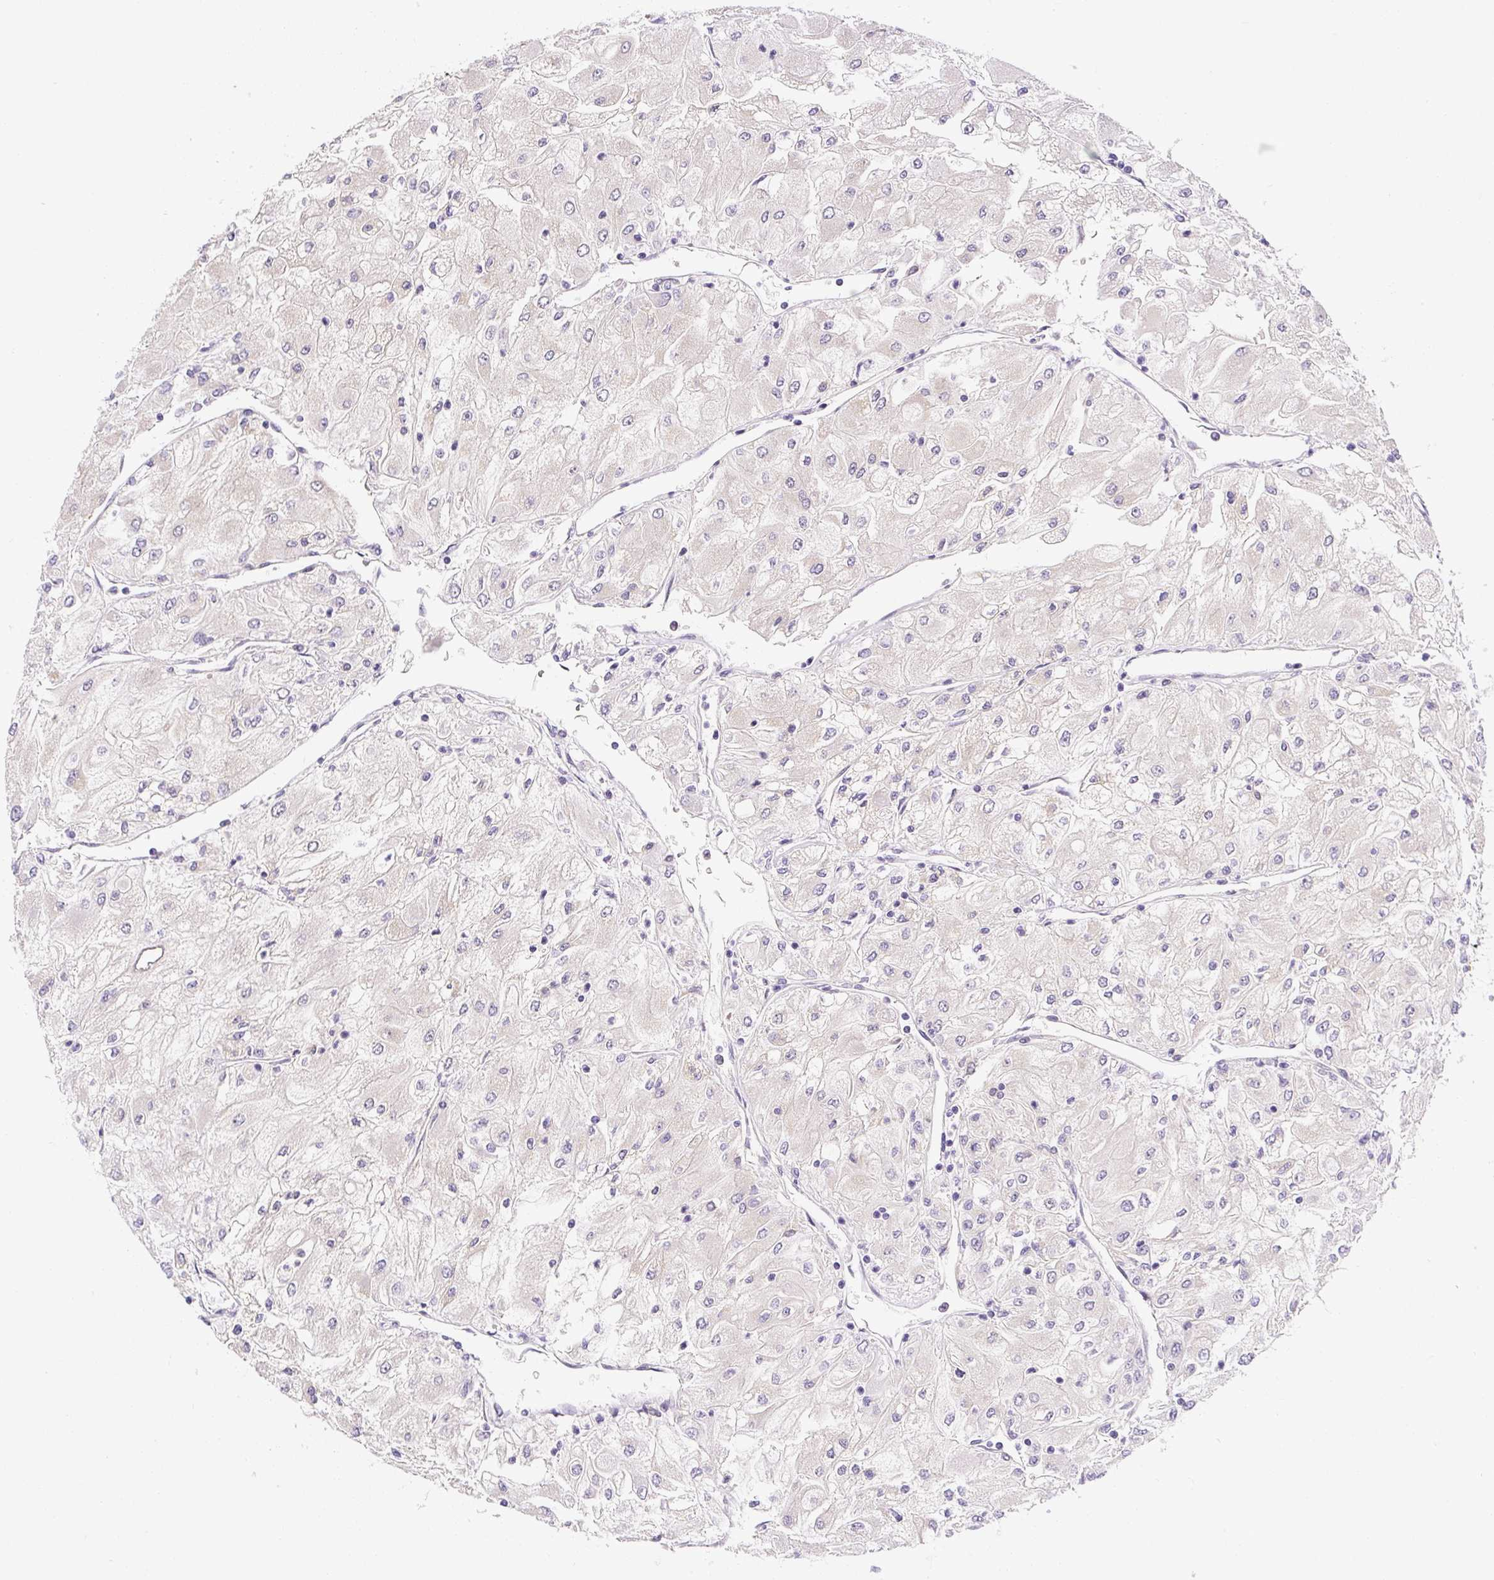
{"staining": {"intensity": "negative", "quantity": "none", "location": "none"}, "tissue": "renal cancer", "cell_type": "Tumor cells", "image_type": "cancer", "snomed": [{"axis": "morphology", "description": "Adenocarcinoma, NOS"}, {"axis": "topography", "description": "Kidney"}], "caption": "High power microscopy photomicrograph of an IHC histopathology image of adenocarcinoma (renal), revealing no significant staining in tumor cells.", "gene": "PLA2G4A", "patient": {"sex": "male", "age": 80}}